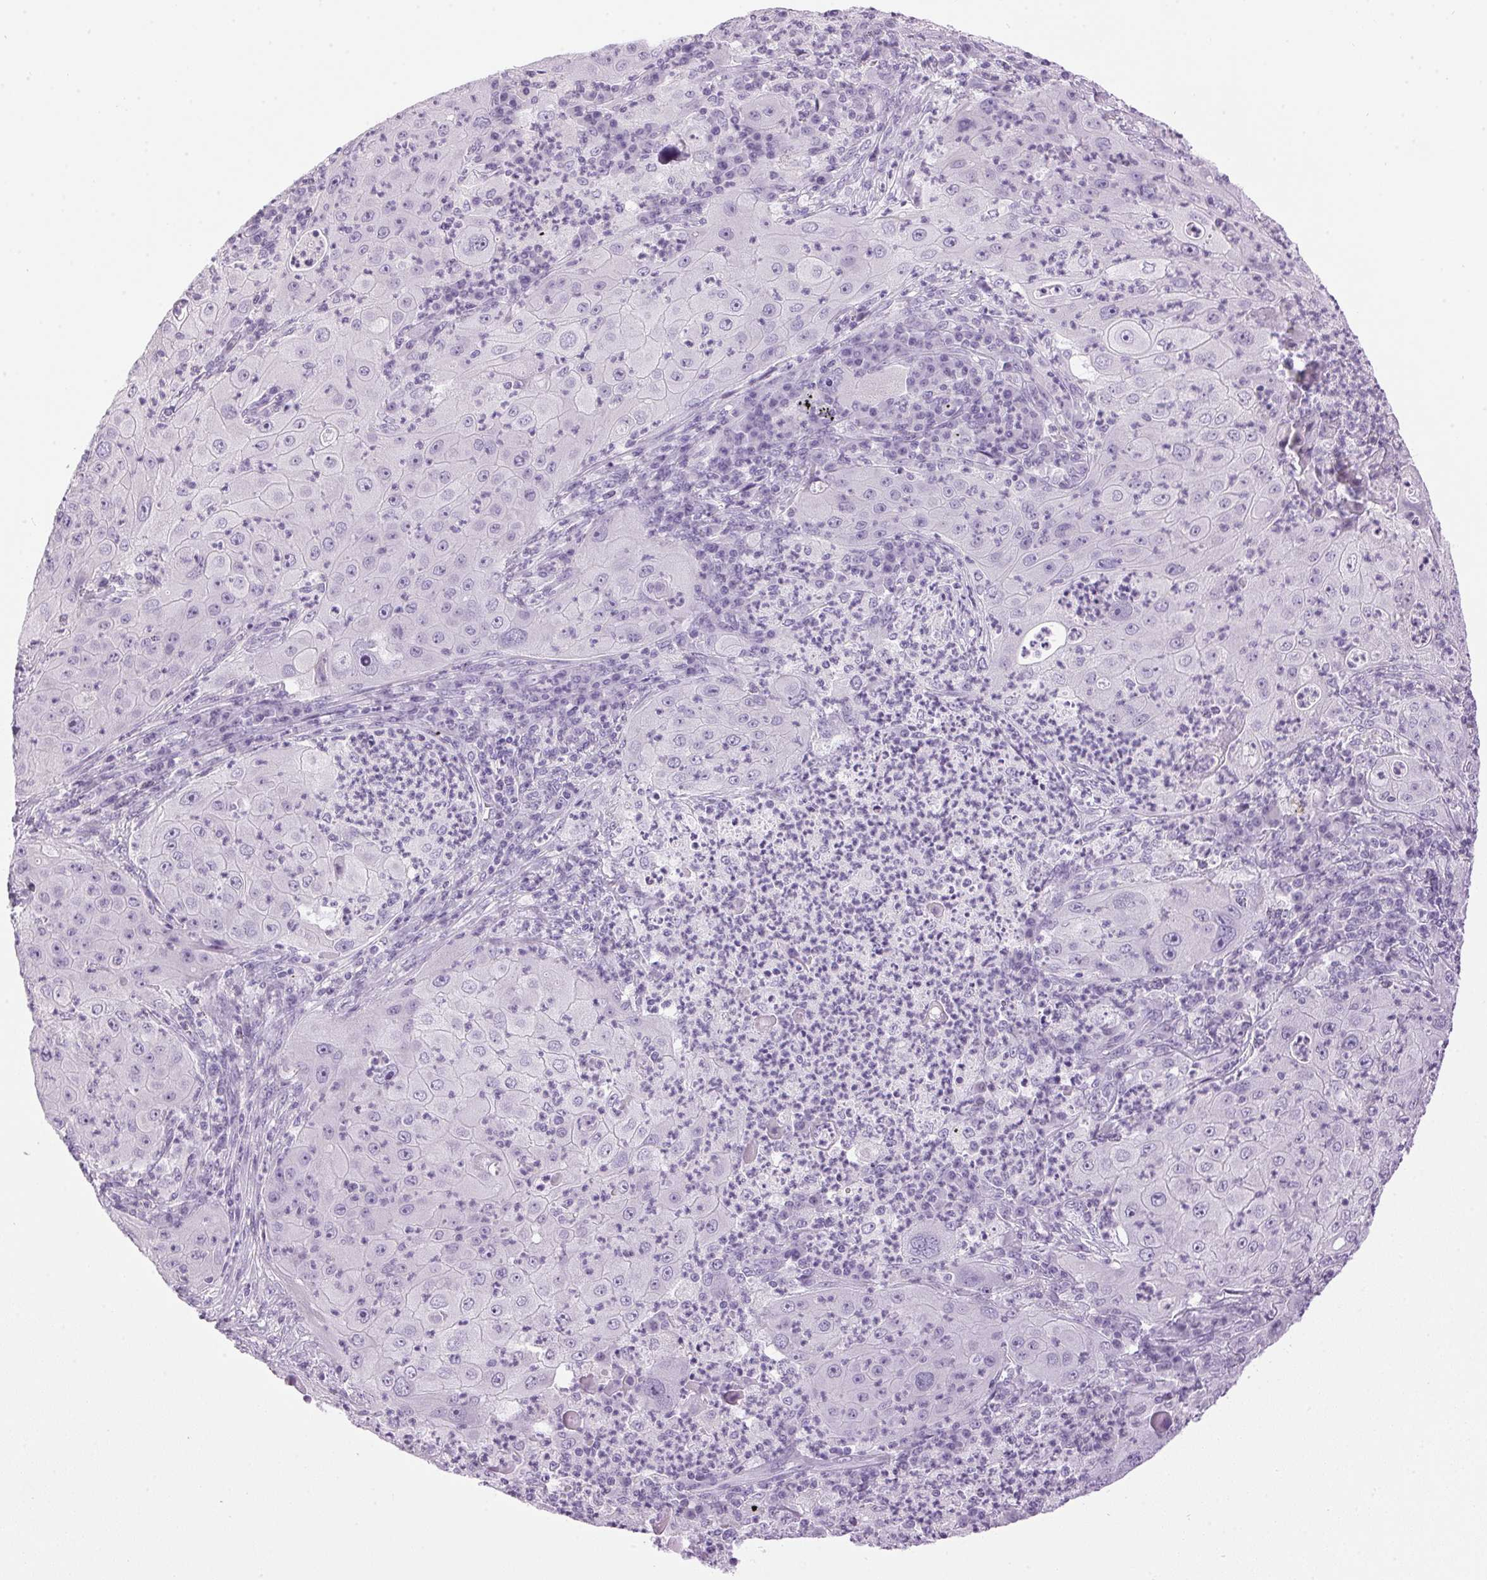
{"staining": {"intensity": "negative", "quantity": "none", "location": "none"}, "tissue": "lung cancer", "cell_type": "Tumor cells", "image_type": "cancer", "snomed": [{"axis": "morphology", "description": "Squamous cell carcinoma, NOS"}, {"axis": "topography", "description": "Lung"}], "caption": "Tumor cells are negative for brown protein staining in lung cancer.", "gene": "SP7", "patient": {"sex": "female", "age": 59}}